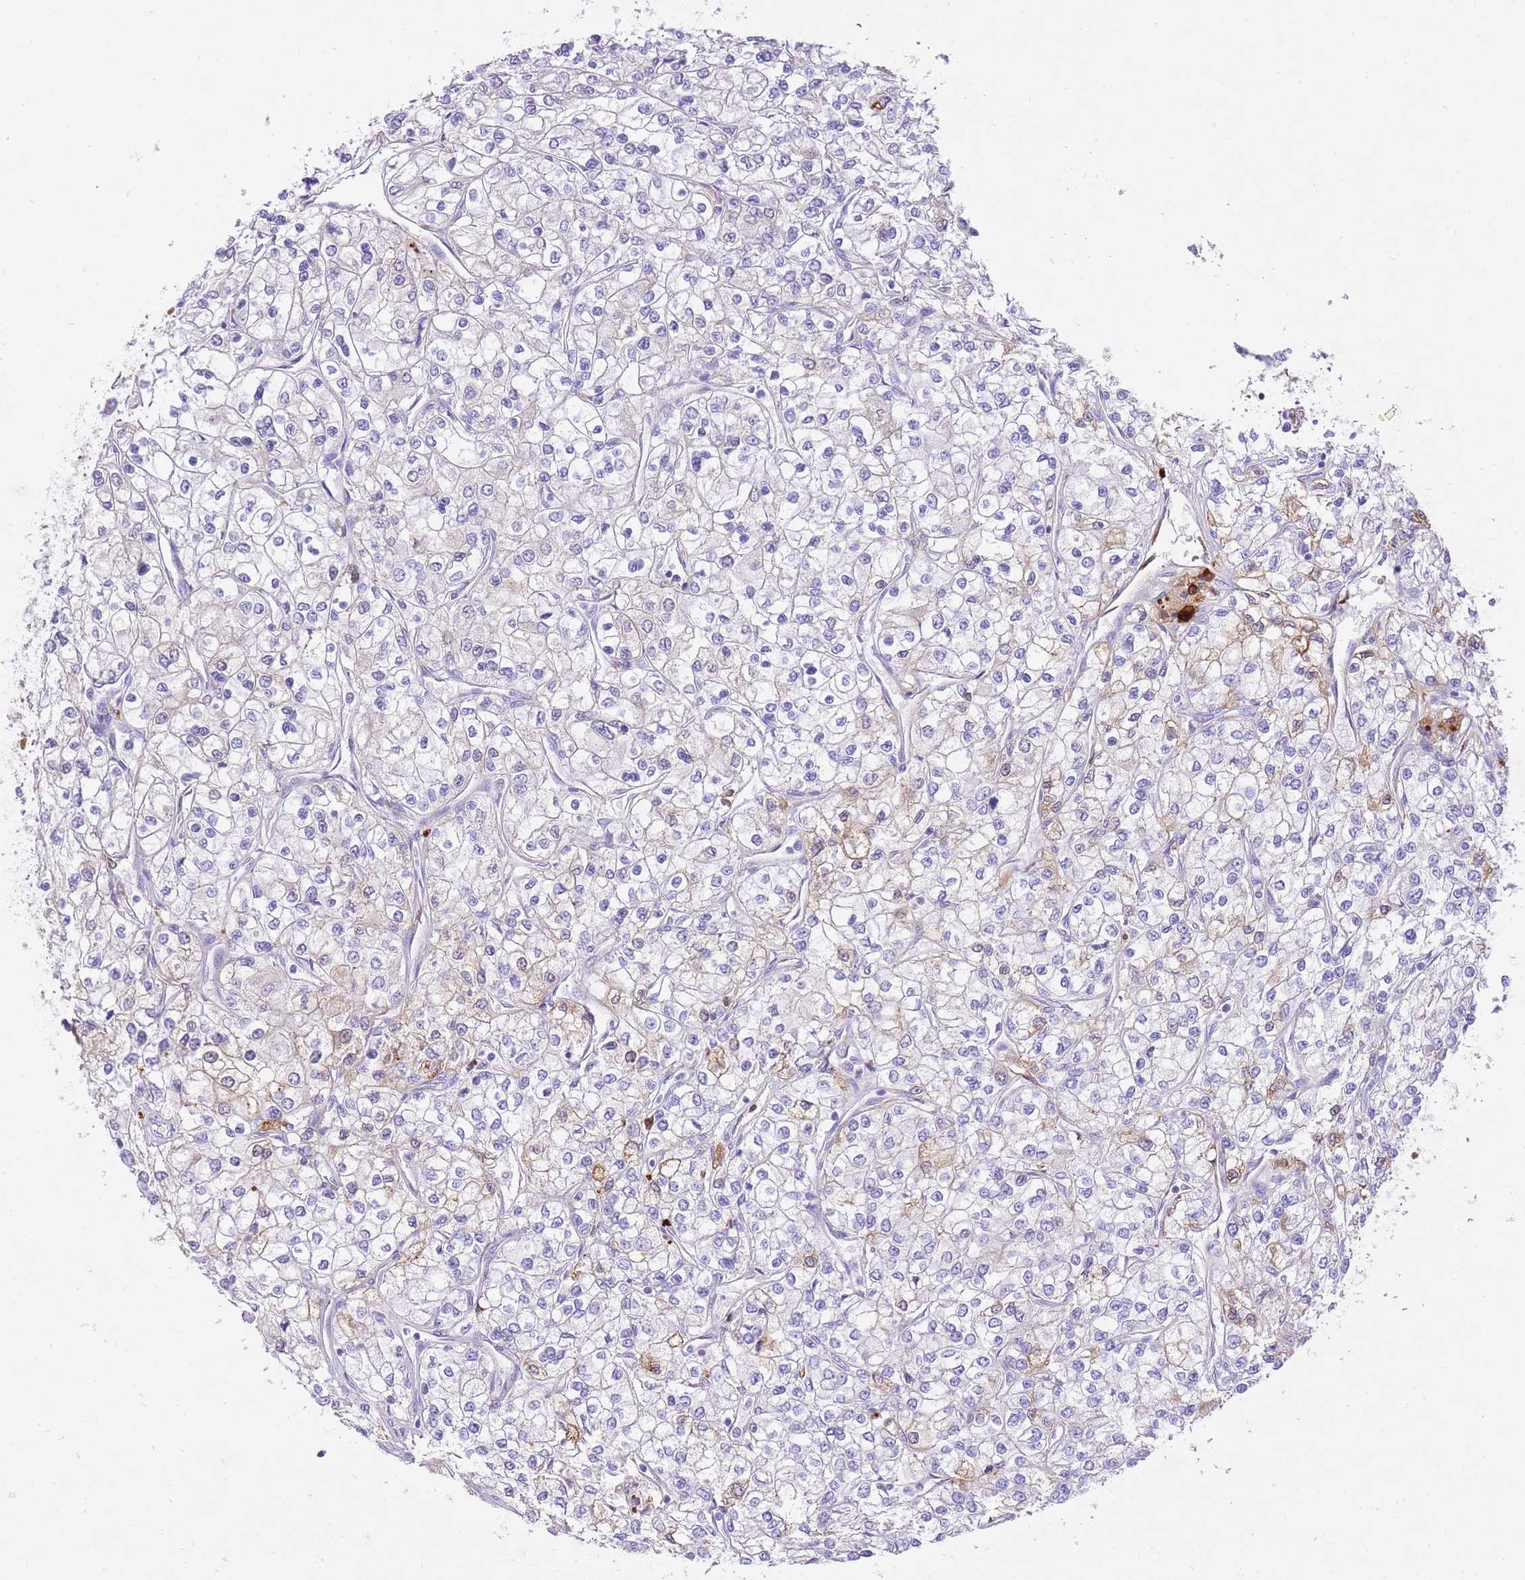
{"staining": {"intensity": "negative", "quantity": "none", "location": "none"}, "tissue": "renal cancer", "cell_type": "Tumor cells", "image_type": "cancer", "snomed": [{"axis": "morphology", "description": "Adenocarcinoma, NOS"}, {"axis": "topography", "description": "Kidney"}], "caption": "Tumor cells show no significant protein staining in renal cancer. (Immunohistochemistry (ihc), brightfield microscopy, high magnification).", "gene": "HRG", "patient": {"sex": "male", "age": 80}}